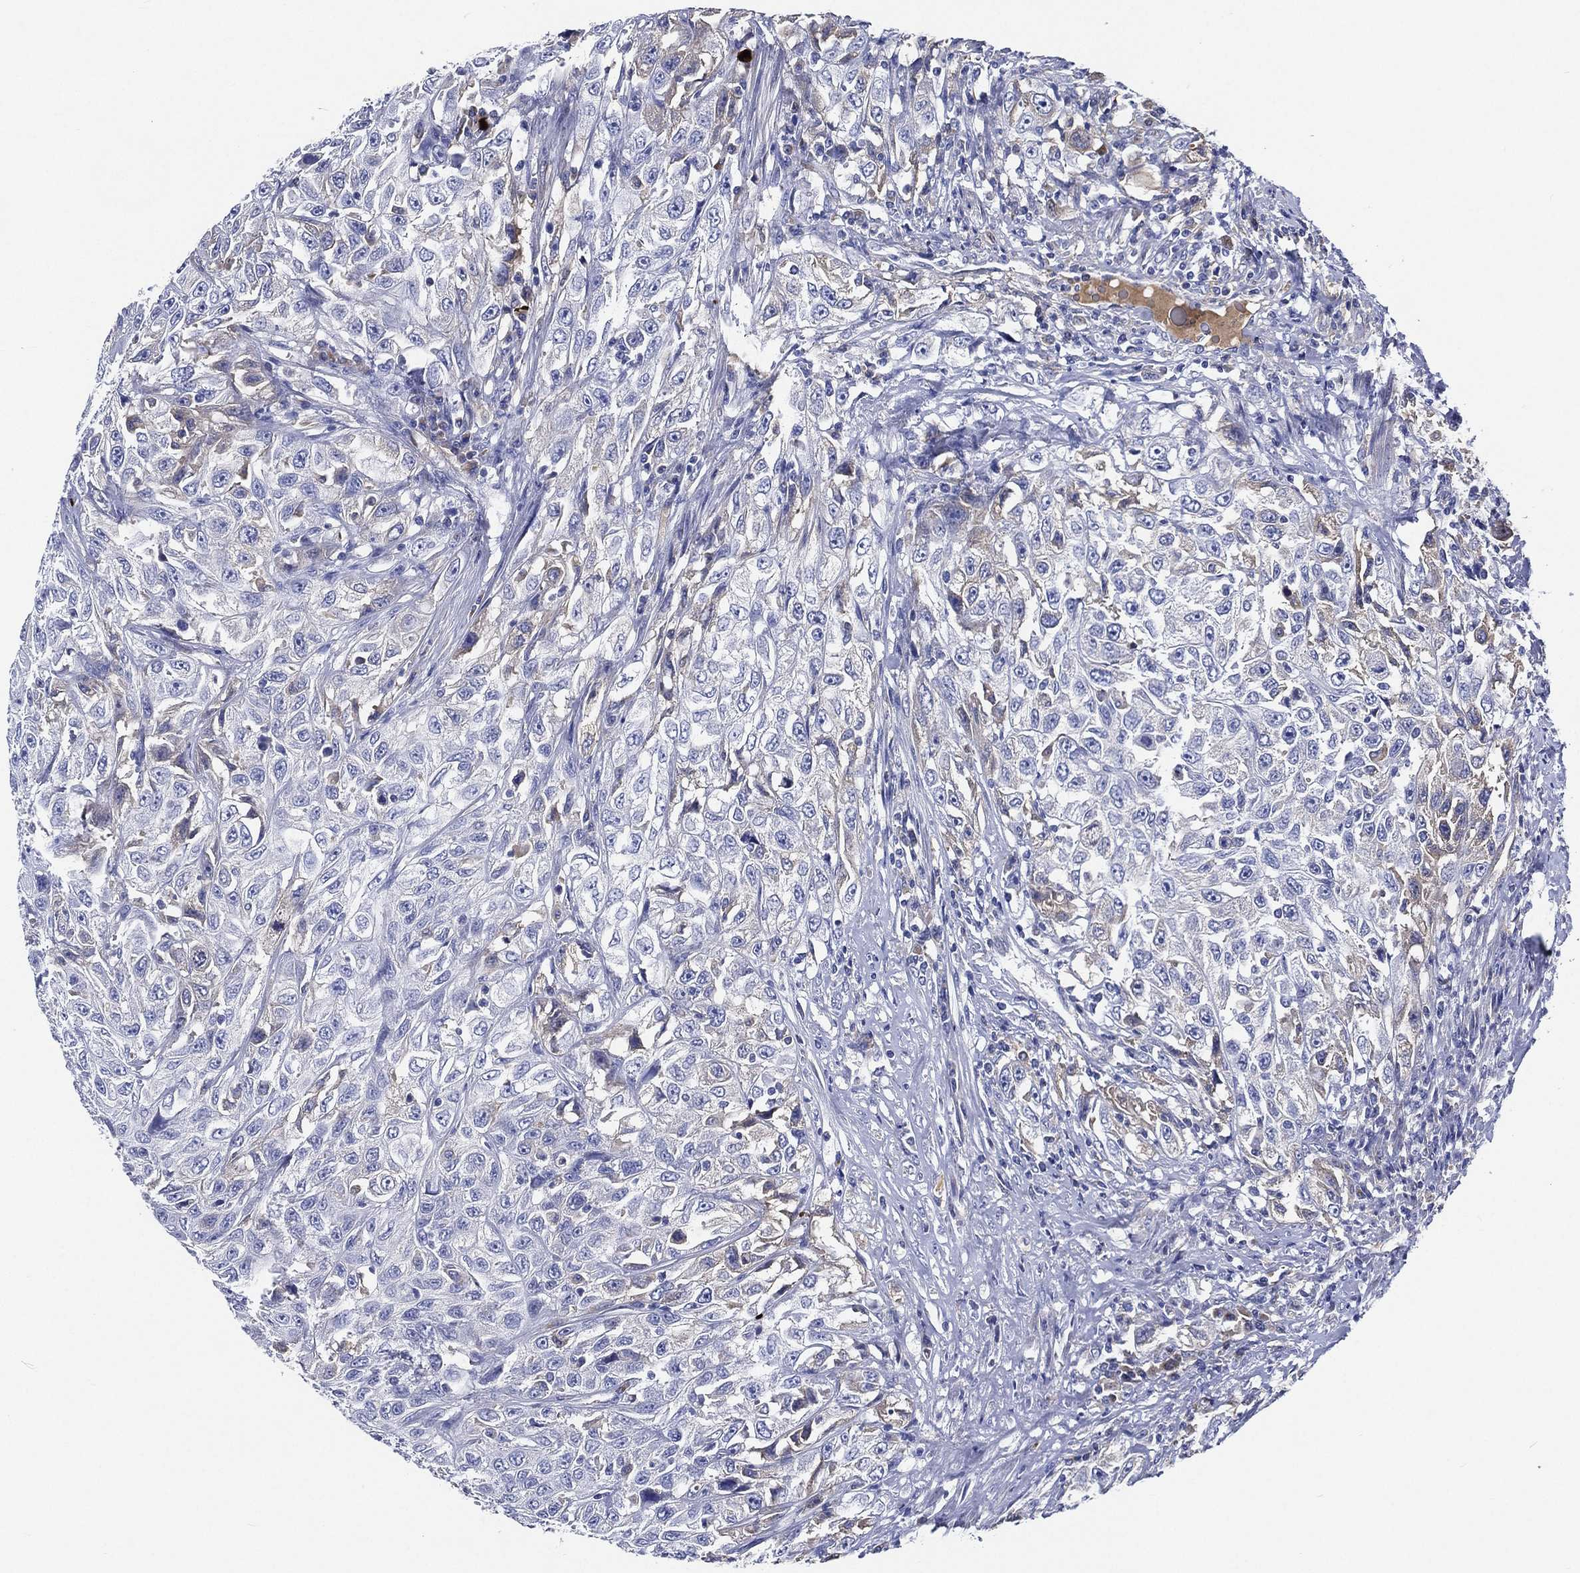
{"staining": {"intensity": "moderate", "quantity": "<25%", "location": "cytoplasmic/membranous"}, "tissue": "urothelial cancer", "cell_type": "Tumor cells", "image_type": "cancer", "snomed": [{"axis": "morphology", "description": "Urothelial carcinoma, High grade"}, {"axis": "topography", "description": "Urinary bladder"}], "caption": "The photomicrograph displays immunohistochemical staining of urothelial cancer. There is moderate cytoplasmic/membranous positivity is seen in about <25% of tumor cells.", "gene": "TMPRSS11D", "patient": {"sex": "female", "age": 56}}